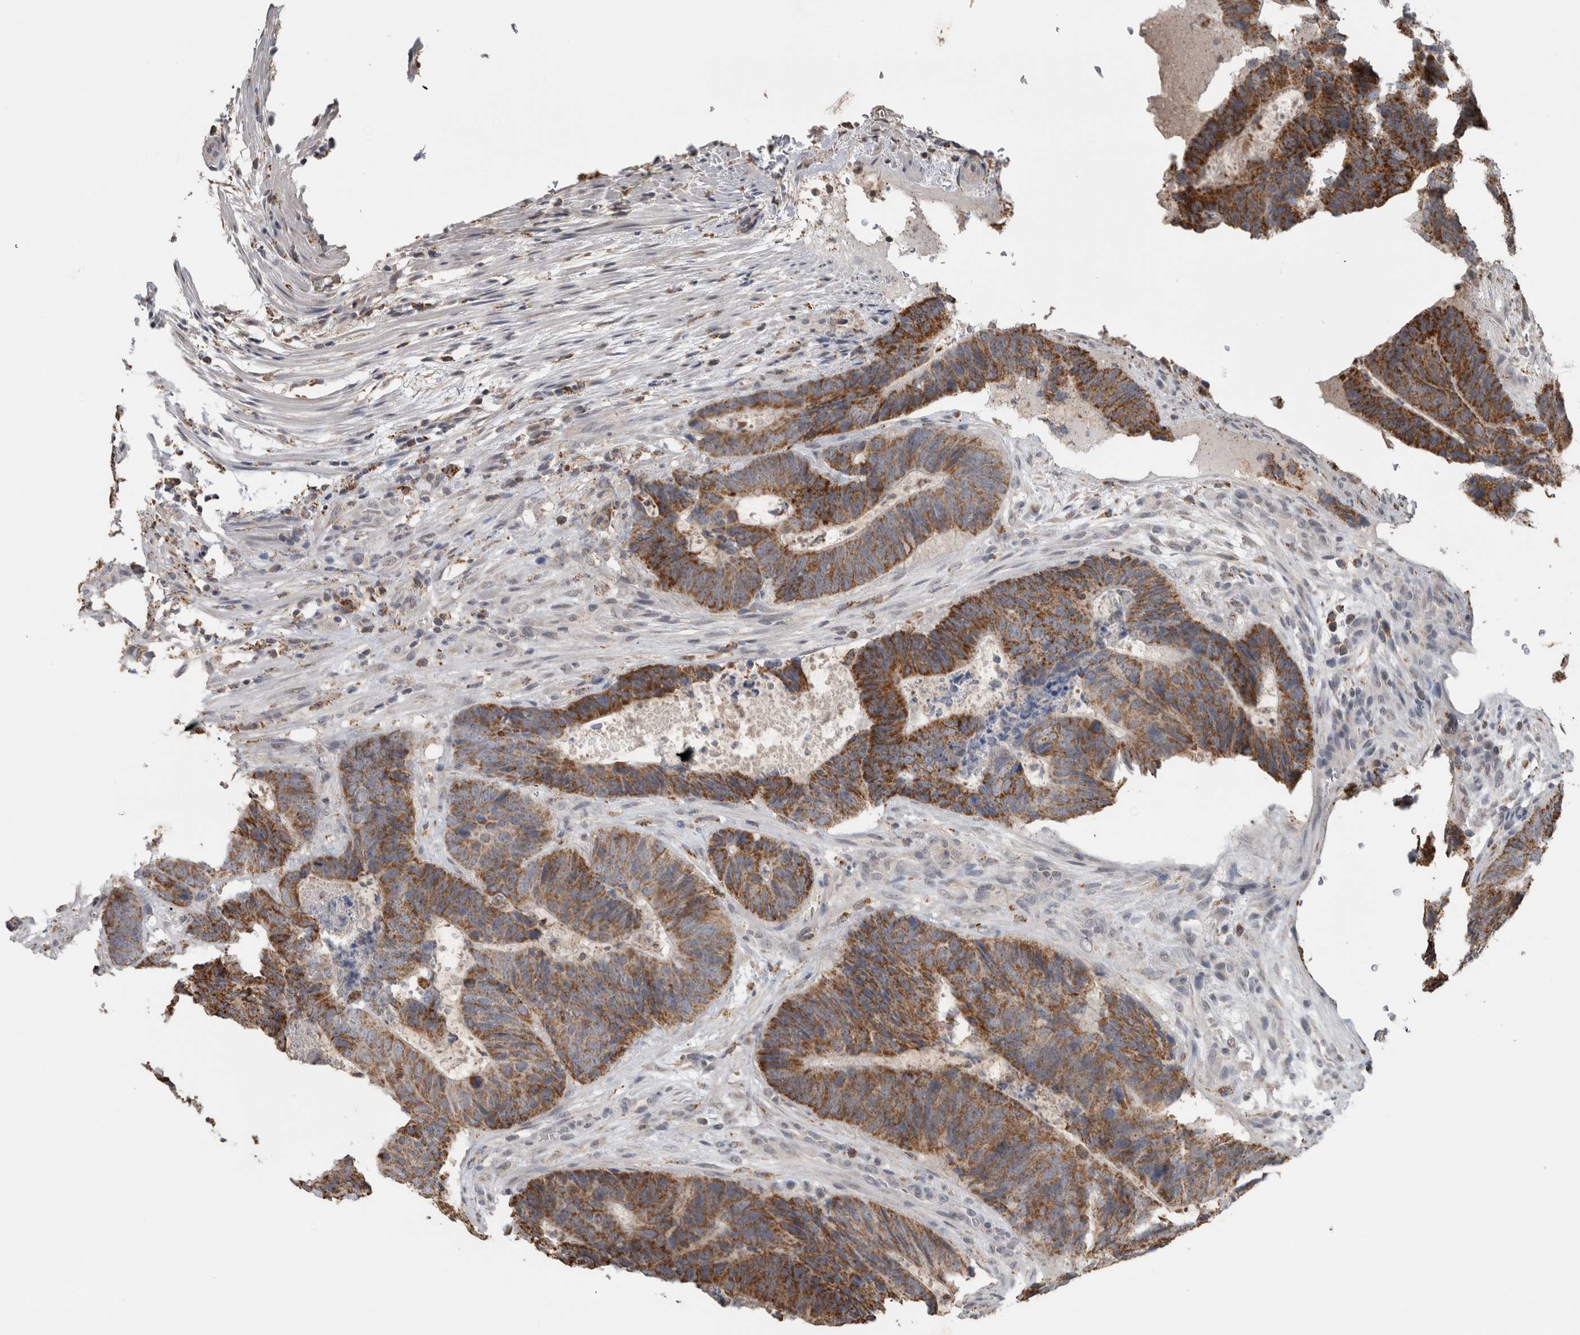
{"staining": {"intensity": "moderate", "quantity": ">75%", "location": "cytoplasmic/membranous"}, "tissue": "colorectal cancer", "cell_type": "Tumor cells", "image_type": "cancer", "snomed": [{"axis": "morphology", "description": "Adenocarcinoma, NOS"}, {"axis": "topography", "description": "Colon"}], "caption": "Protein staining of colorectal adenocarcinoma tissue displays moderate cytoplasmic/membranous positivity in approximately >75% of tumor cells. The staining was performed using DAB (3,3'-diaminobenzidine), with brown indicating positive protein expression. Nuclei are stained blue with hematoxylin.", "gene": "ACSF2", "patient": {"sex": "male", "age": 56}}